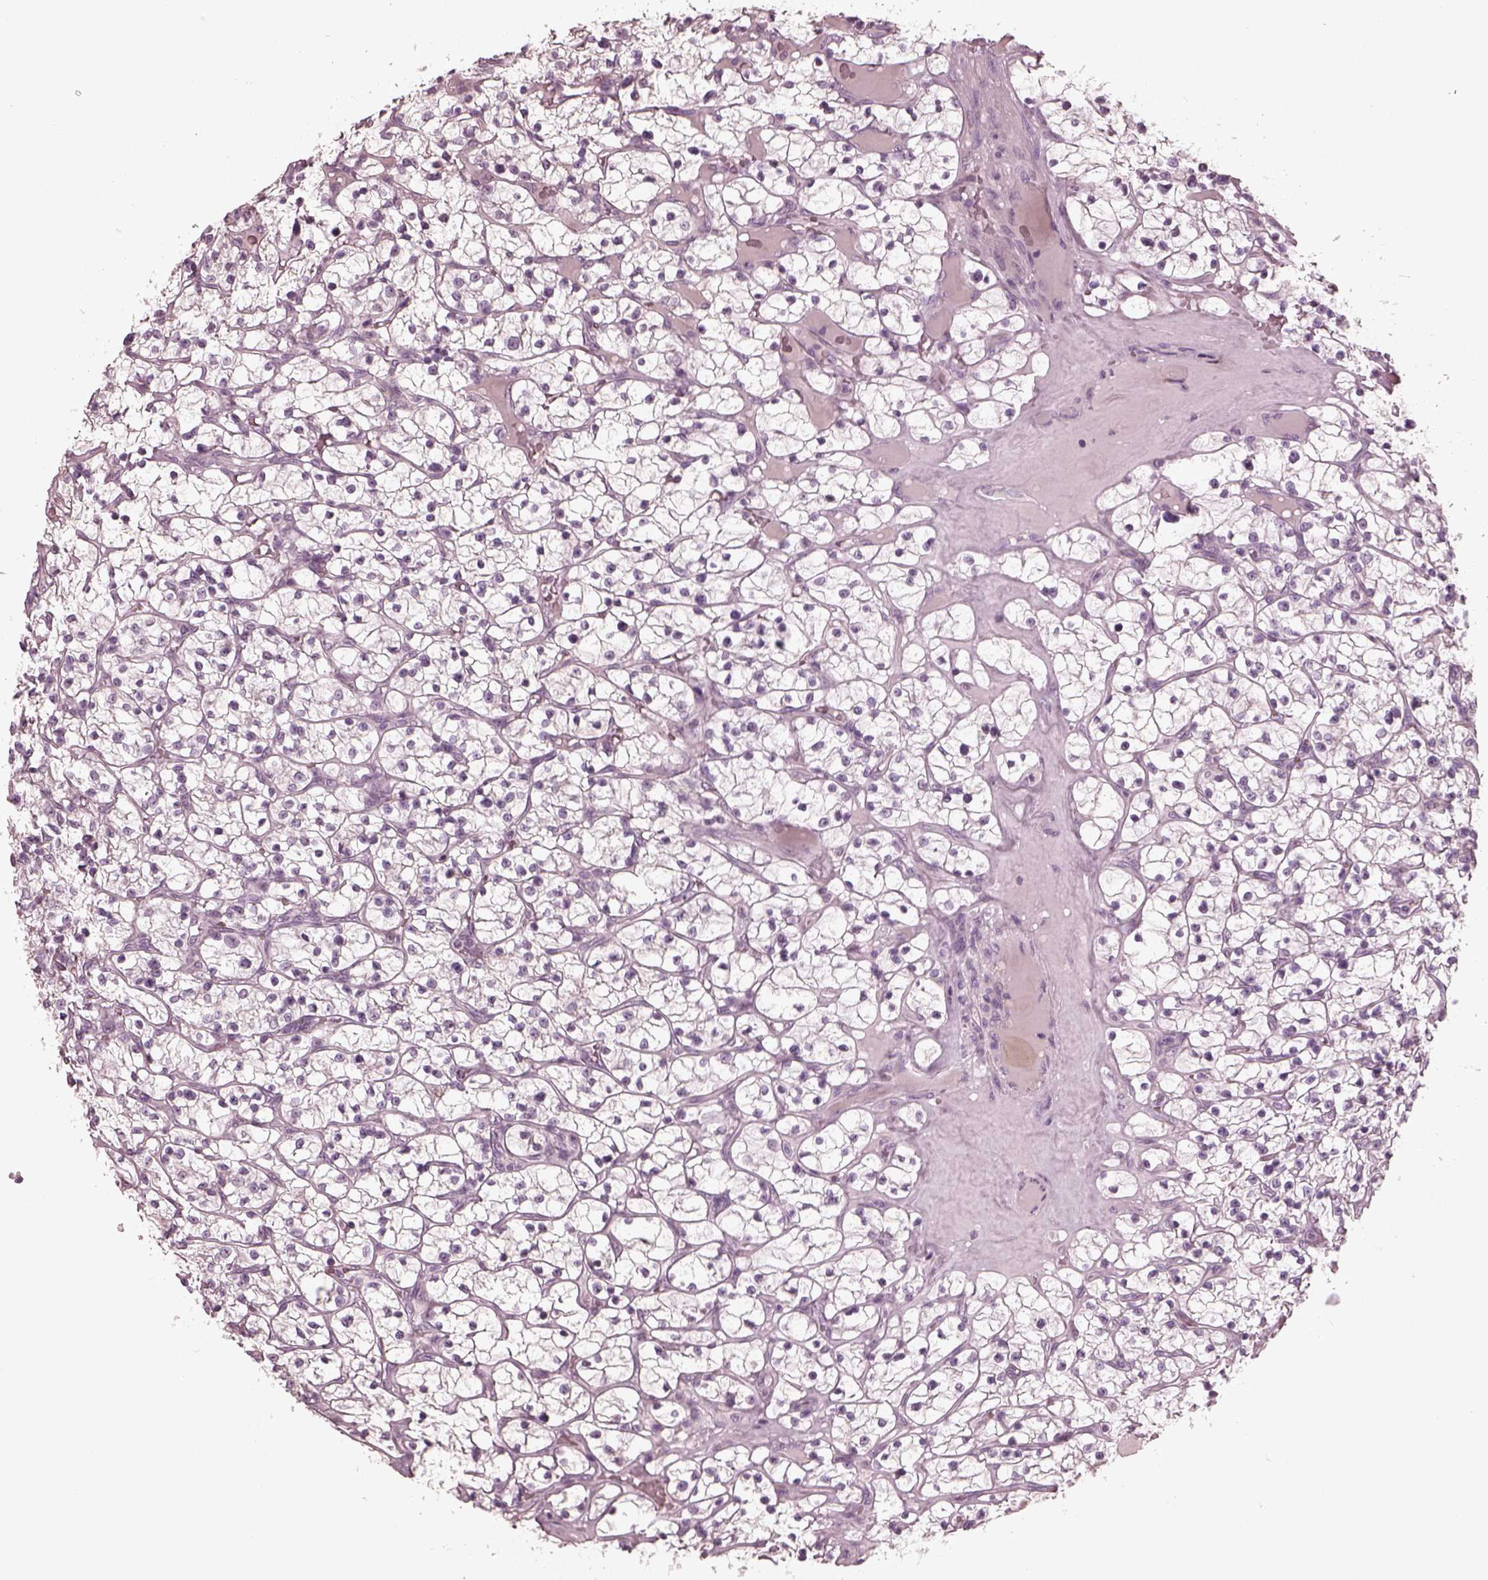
{"staining": {"intensity": "negative", "quantity": "none", "location": "none"}, "tissue": "renal cancer", "cell_type": "Tumor cells", "image_type": "cancer", "snomed": [{"axis": "morphology", "description": "Adenocarcinoma, NOS"}, {"axis": "topography", "description": "Kidney"}], "caption": "Immunohistochemistry (IHC) histopathology image of renal adenocarcinoma stained for a protein (brown), which reveals no positivity in tumor cells.", "gene": "RCVRN", "patient": {"sex": "female", "age": 64}}